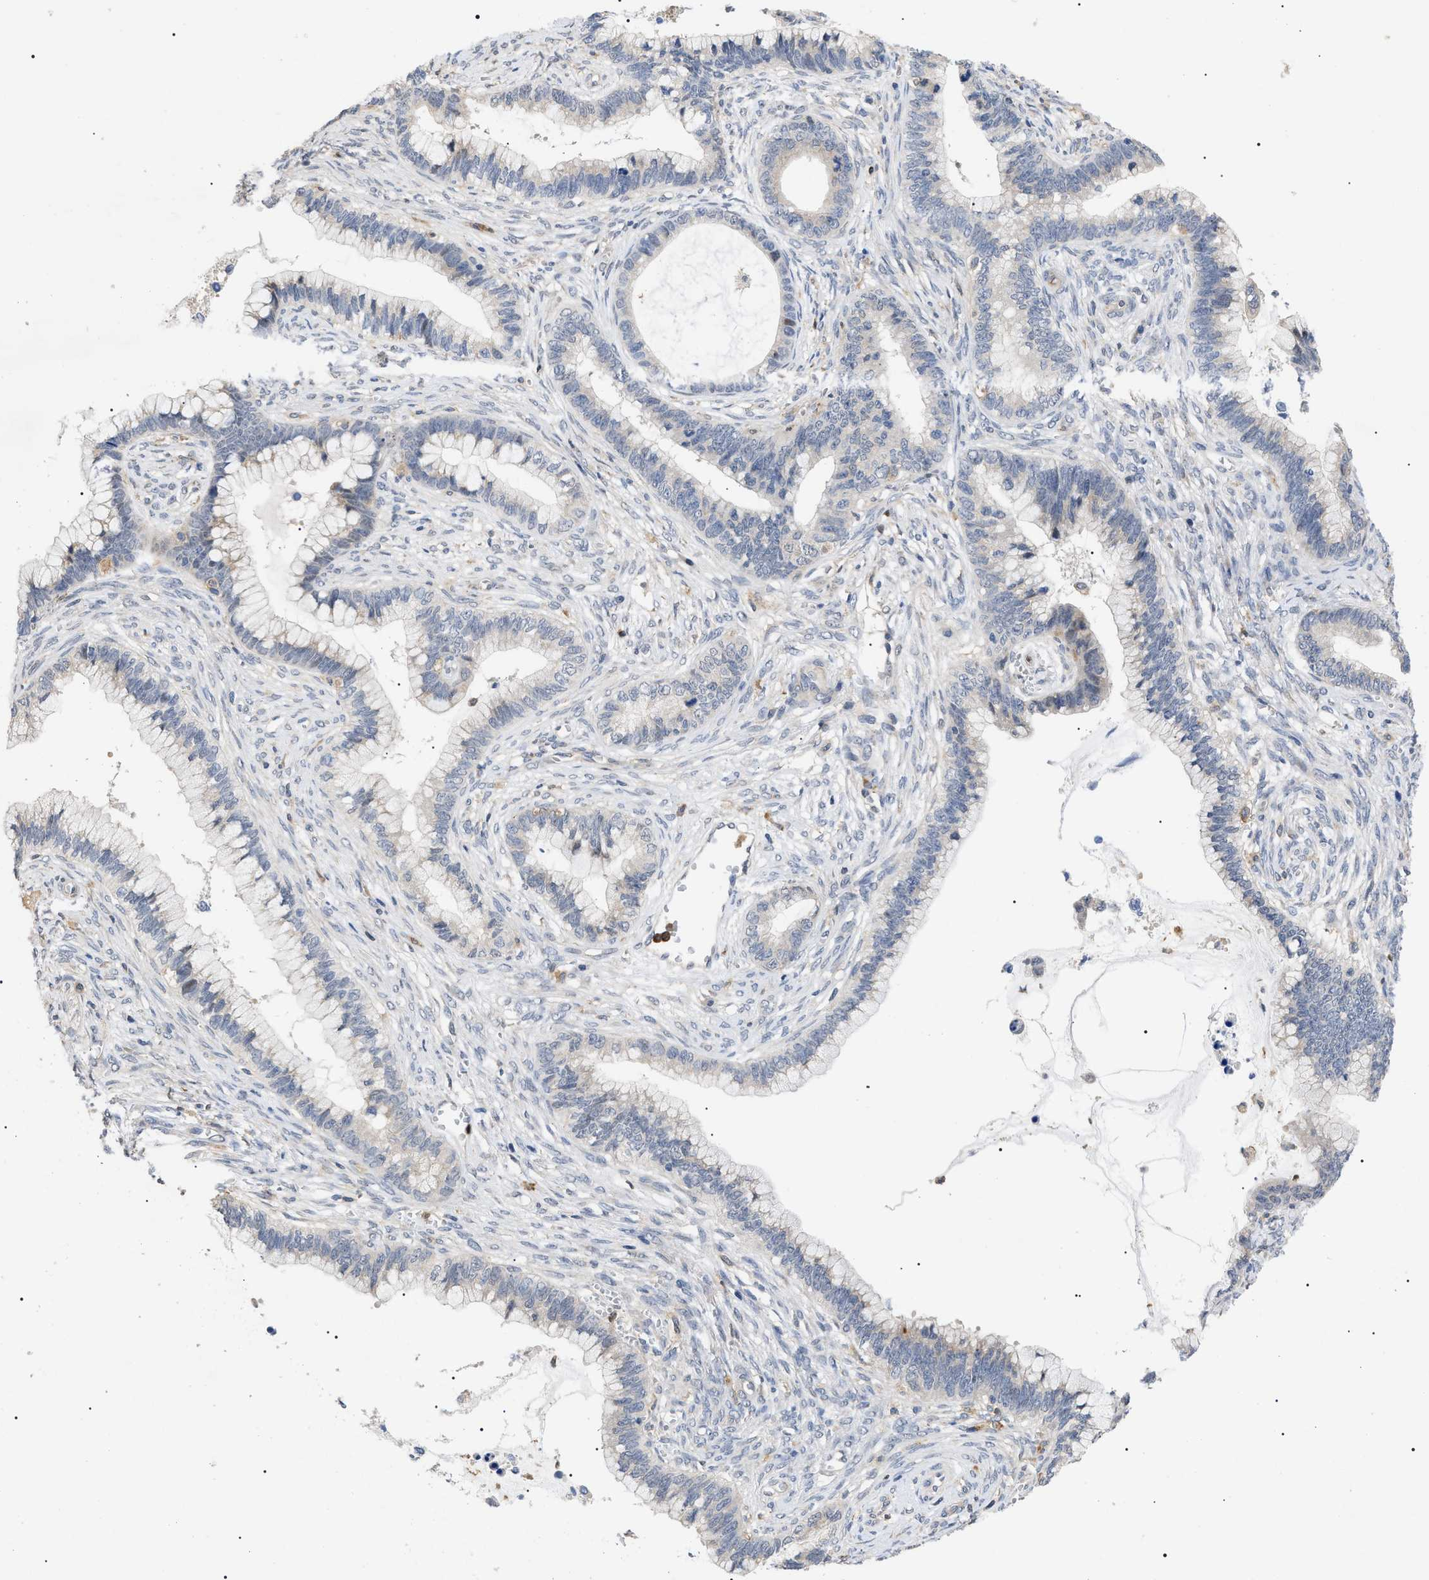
{"staining": {"intensity": "negative", "quantity": "none", "location": "none"}, "tissue": "cervical cancer", "cell_type": "Tumor cells", "image_type": "cancer", "snomed": [{"axis": "morphology", "description": "Adenocarcinoma, NOS"}, {"axis": "topography", "description": "Cervix"}], "caption": "A high-resolution histopathology image shows IHC staining of cervical adenocarcinoma, which reveals no significant staining in tumor cells.", "gene": "CD300A", "patient": {"sex": "female", "age": 44}}